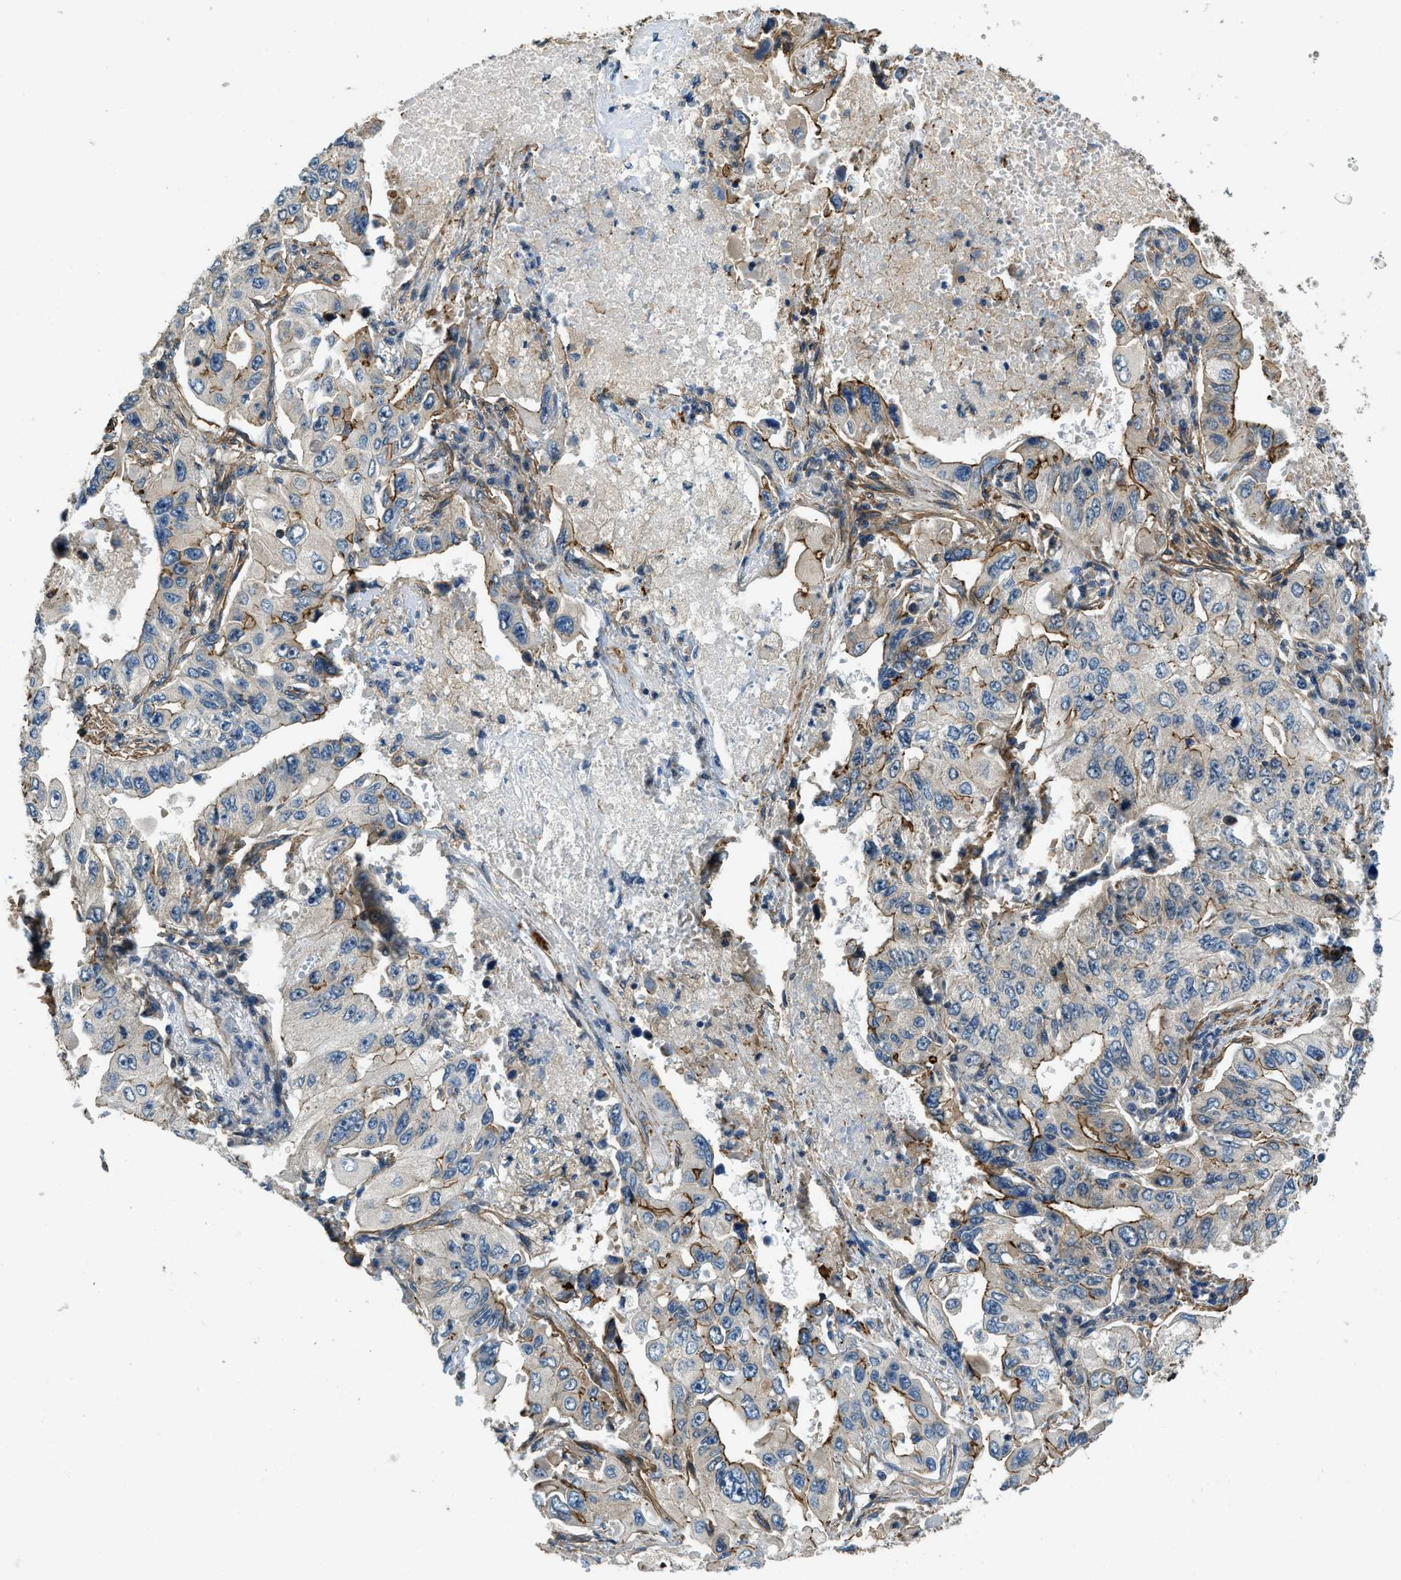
{"staining": {"intensity": "moderate", "quantity": "<25%", "location": "cytoplasmic/membranous"}, "tissue": "lung cancer", "cell_type": "Tumor cells", "image_type": "cancer", "snomed": [{"axis": "morphology", "description": "Adenocarcinoma, NOS"}, {"axis": "topography", "description": "Lung"}], "caption": "A high-resolution histopathology image shows immunohistochemistry (IHC) staining of lung cancer (adenocarcinoma), which exhibits moderate cytoplasmic/membranous positivity in about <25% of tumor cells. Using DAB (brown) and hematoxylin (blue) stains, captured at high magnification using brightfield microscopy.", "gene": "CGN", "patient": {"sex": "male", "age": 84}}